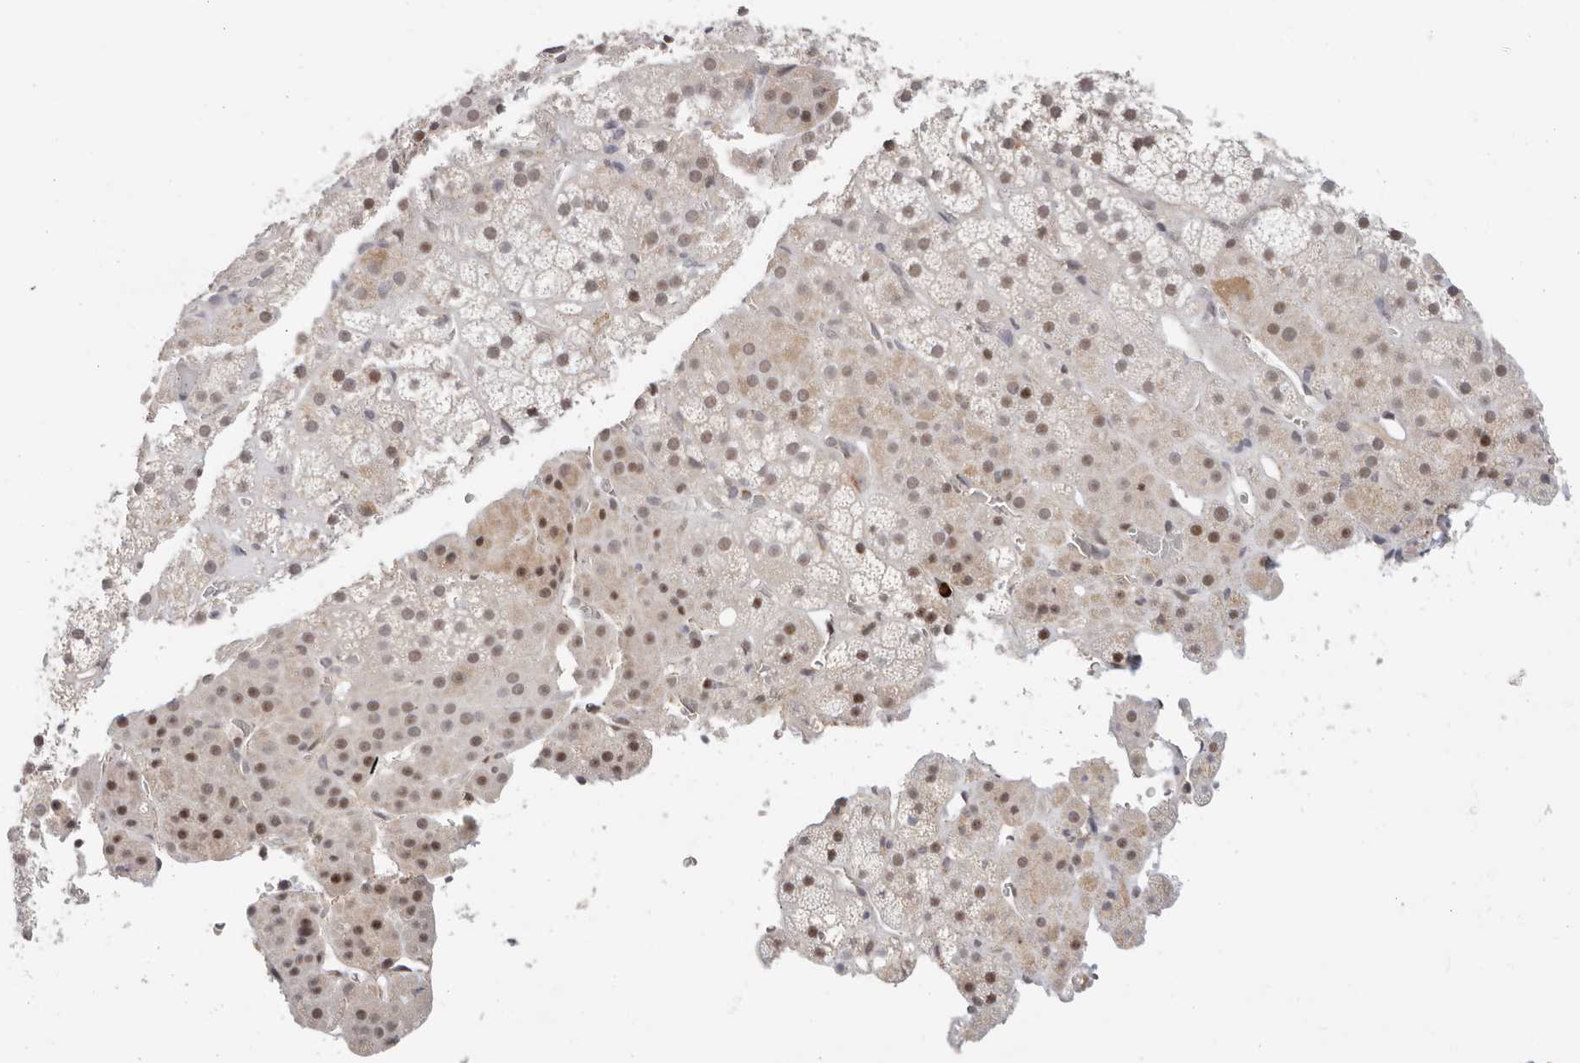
{"staining": {"intensity": "moderate", "quantity": "25%-75%", "location": "nuclear"}, "tissue": "adrenal gland", "cell_type": "Glandular cells", "image_type": "normal", "snomed": [{"axis": "morphology", "description": "Normal tissue, NOS"}, {"axis": "topography", "description": "Adrenal gland"}], "caption": "High-power microscopy captured an immunohistochemistry (IHC) micrograph of normal adrenal gland, revealing moderate nuclear expression in approximately 25%-75% of glandular cells. The protein is stained brown, and the nuclei are stained in blue (DAB IHC with brightfield microscopy, high magnification).", "gene": "AFDN", "patient": {"sex": "male", "age": 57}}